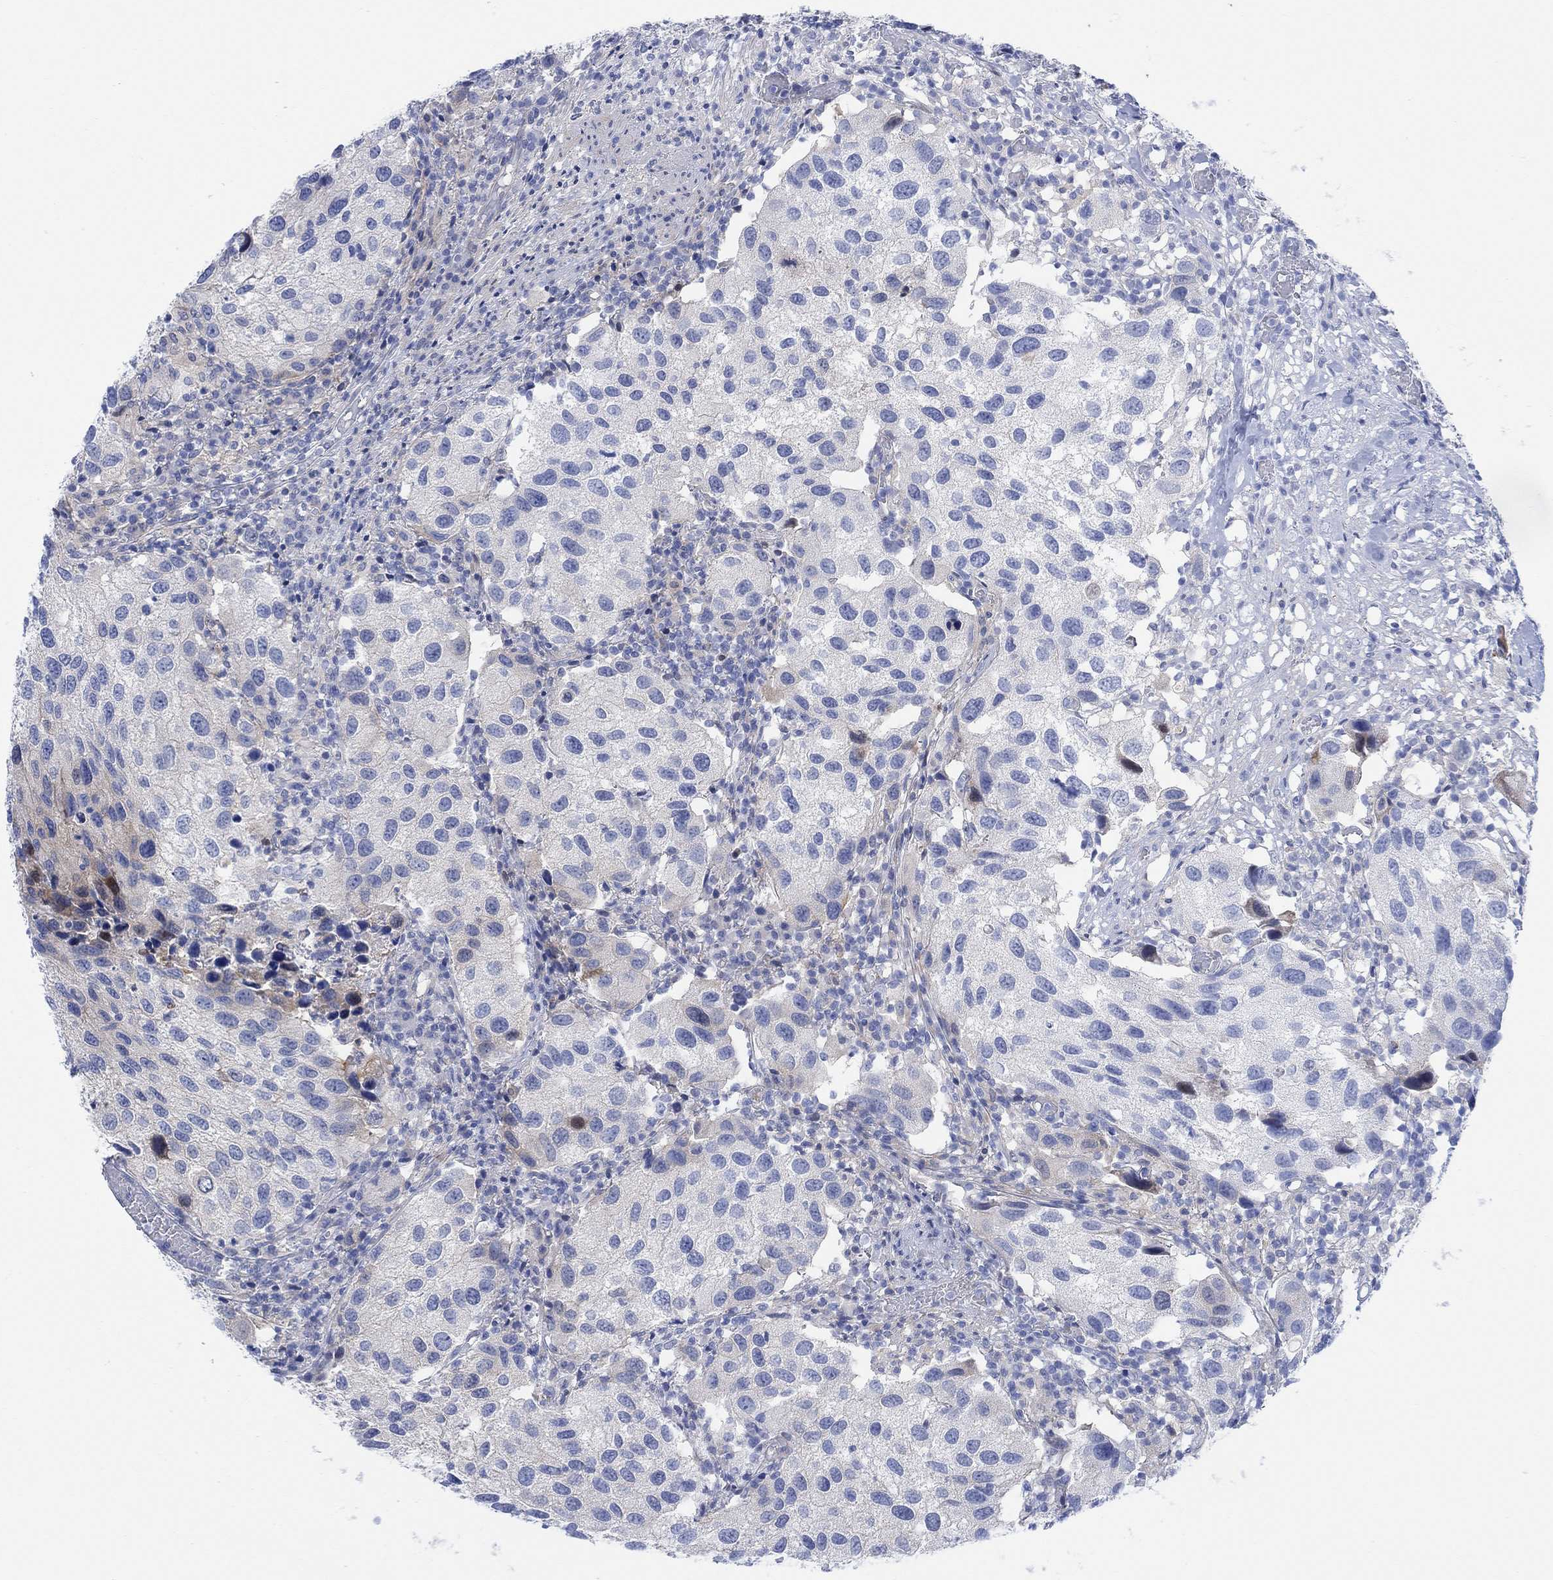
{"staining": {"intensity": "negative", "quantity": "none", "location": "none"}, "tissue": "urothelial cancer", "cell_type": "Tumor cells", "image_type": "cancer", "snomed": [{"axis": "morphology", "description": "Urothelial carcinoma, High grade"}, {"axis": "topography", "description": "Urinary bladder"}], "caption": "DAB (3,3'-diaminobenzidine) immunohistochemical staining of human high-grade urothelial carcinoma exhibits no significant positivity in tumor cells.", "gene": "TLDC2", "patient": {"sex": "male", "age": 79}}